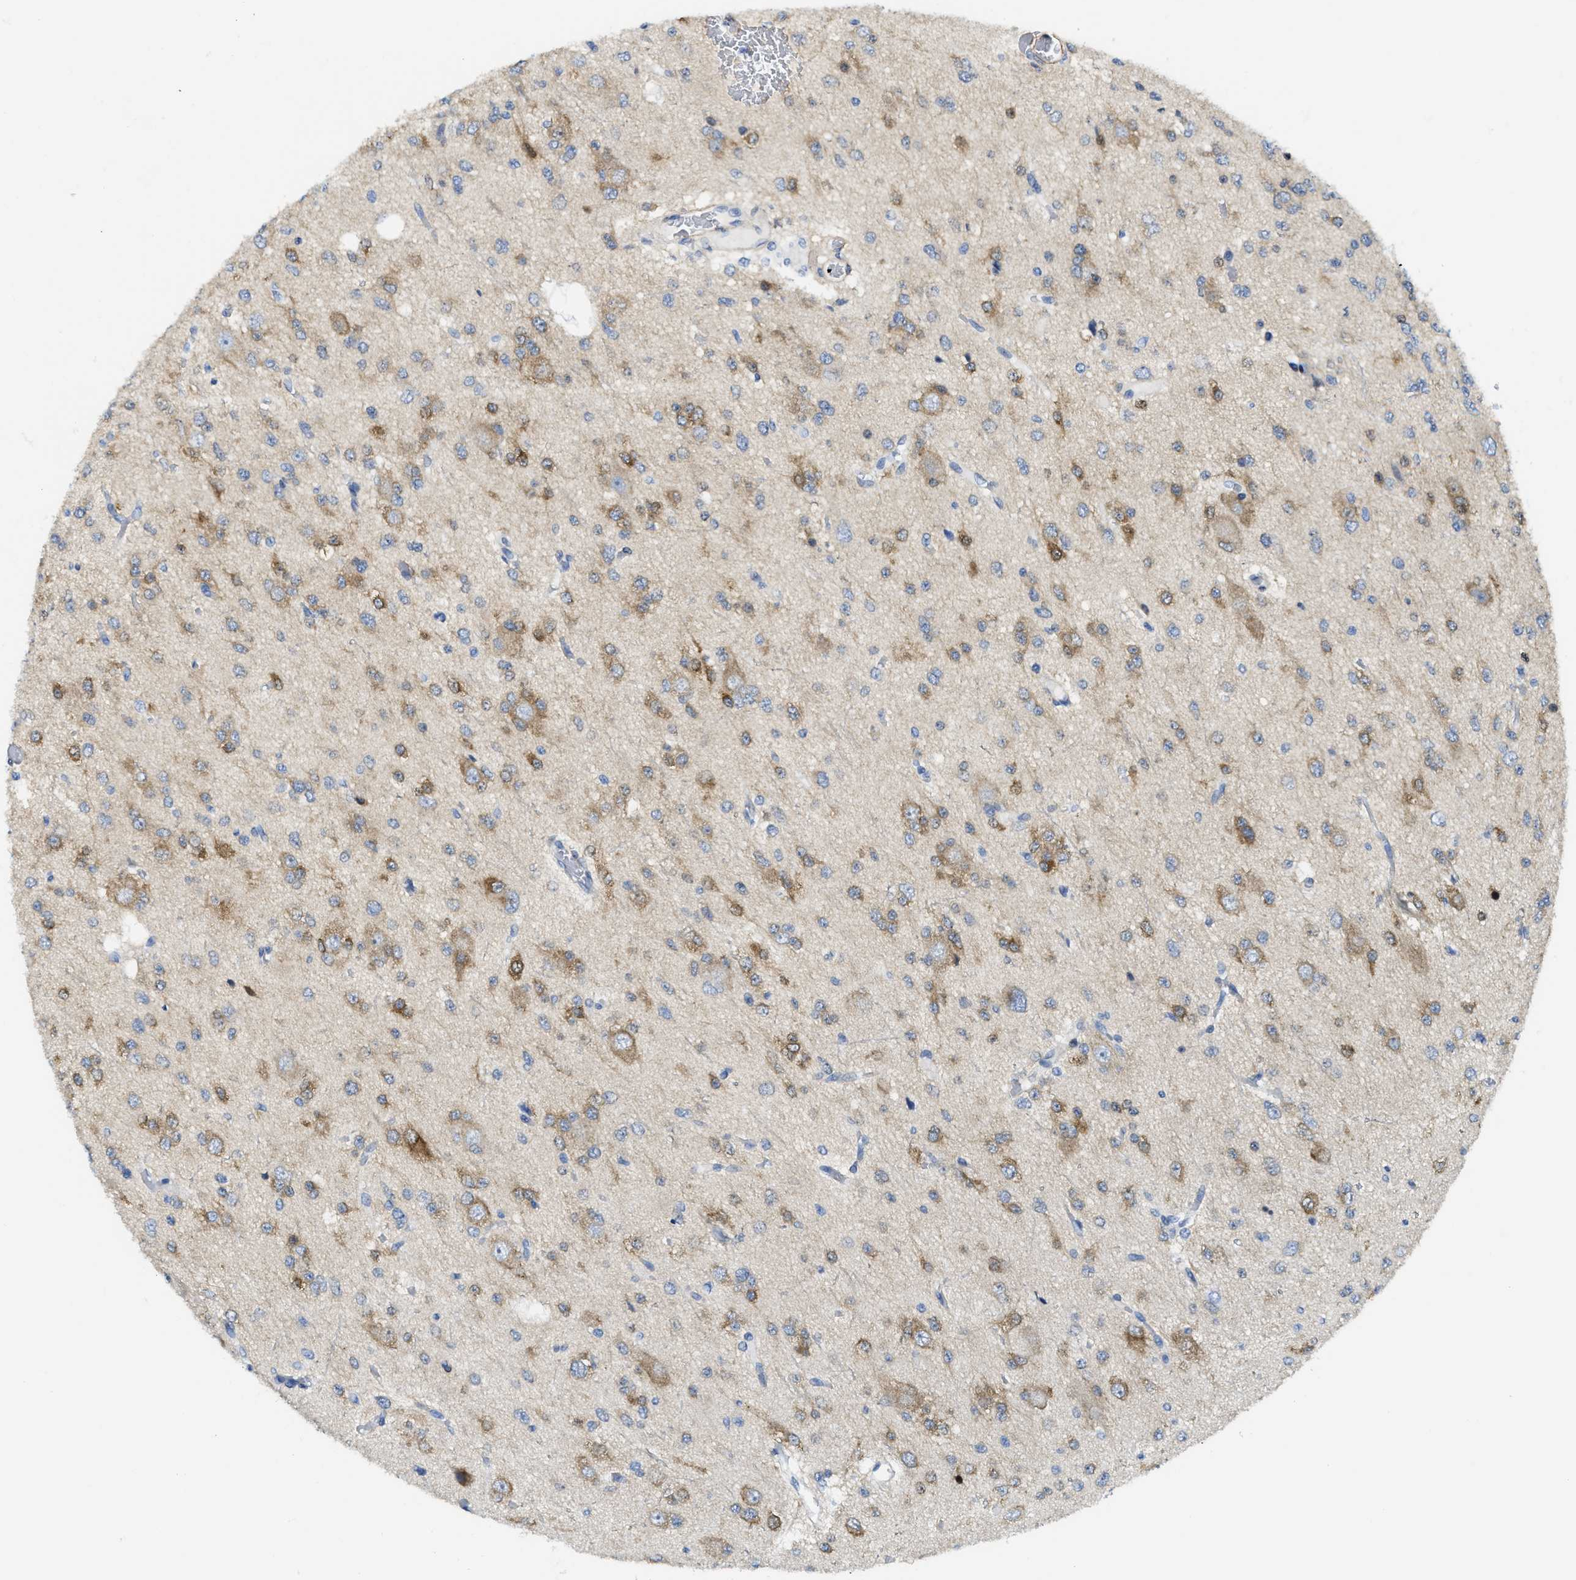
{"staining": {"intensity": "moderate", "quantity": "<25%", "location": "cytoplasmic/membranous"}, "tissue": "glioma", "cell_type": "Tumor cells", "image_type": "cancer", "snomed": [{"axis": "morphology", "description": "Glioma, malignant, Low grade"}, {"axis": "topography", "description": "Brain"}], "caption": "DAB (3,3'-diaminobenzidine) immunohistochemical staining of human glioma reveals moderate cytoplasmic/membranous protein expression in approximately <25% of tumor cells. The staining was performed using DAB to visualize the protein expression in brown, while the nuclei were stained in blue with hematoxylin (Magnification: 20x).", "gene": "TUB", "patient": {"sex": "male", "age": 38}}